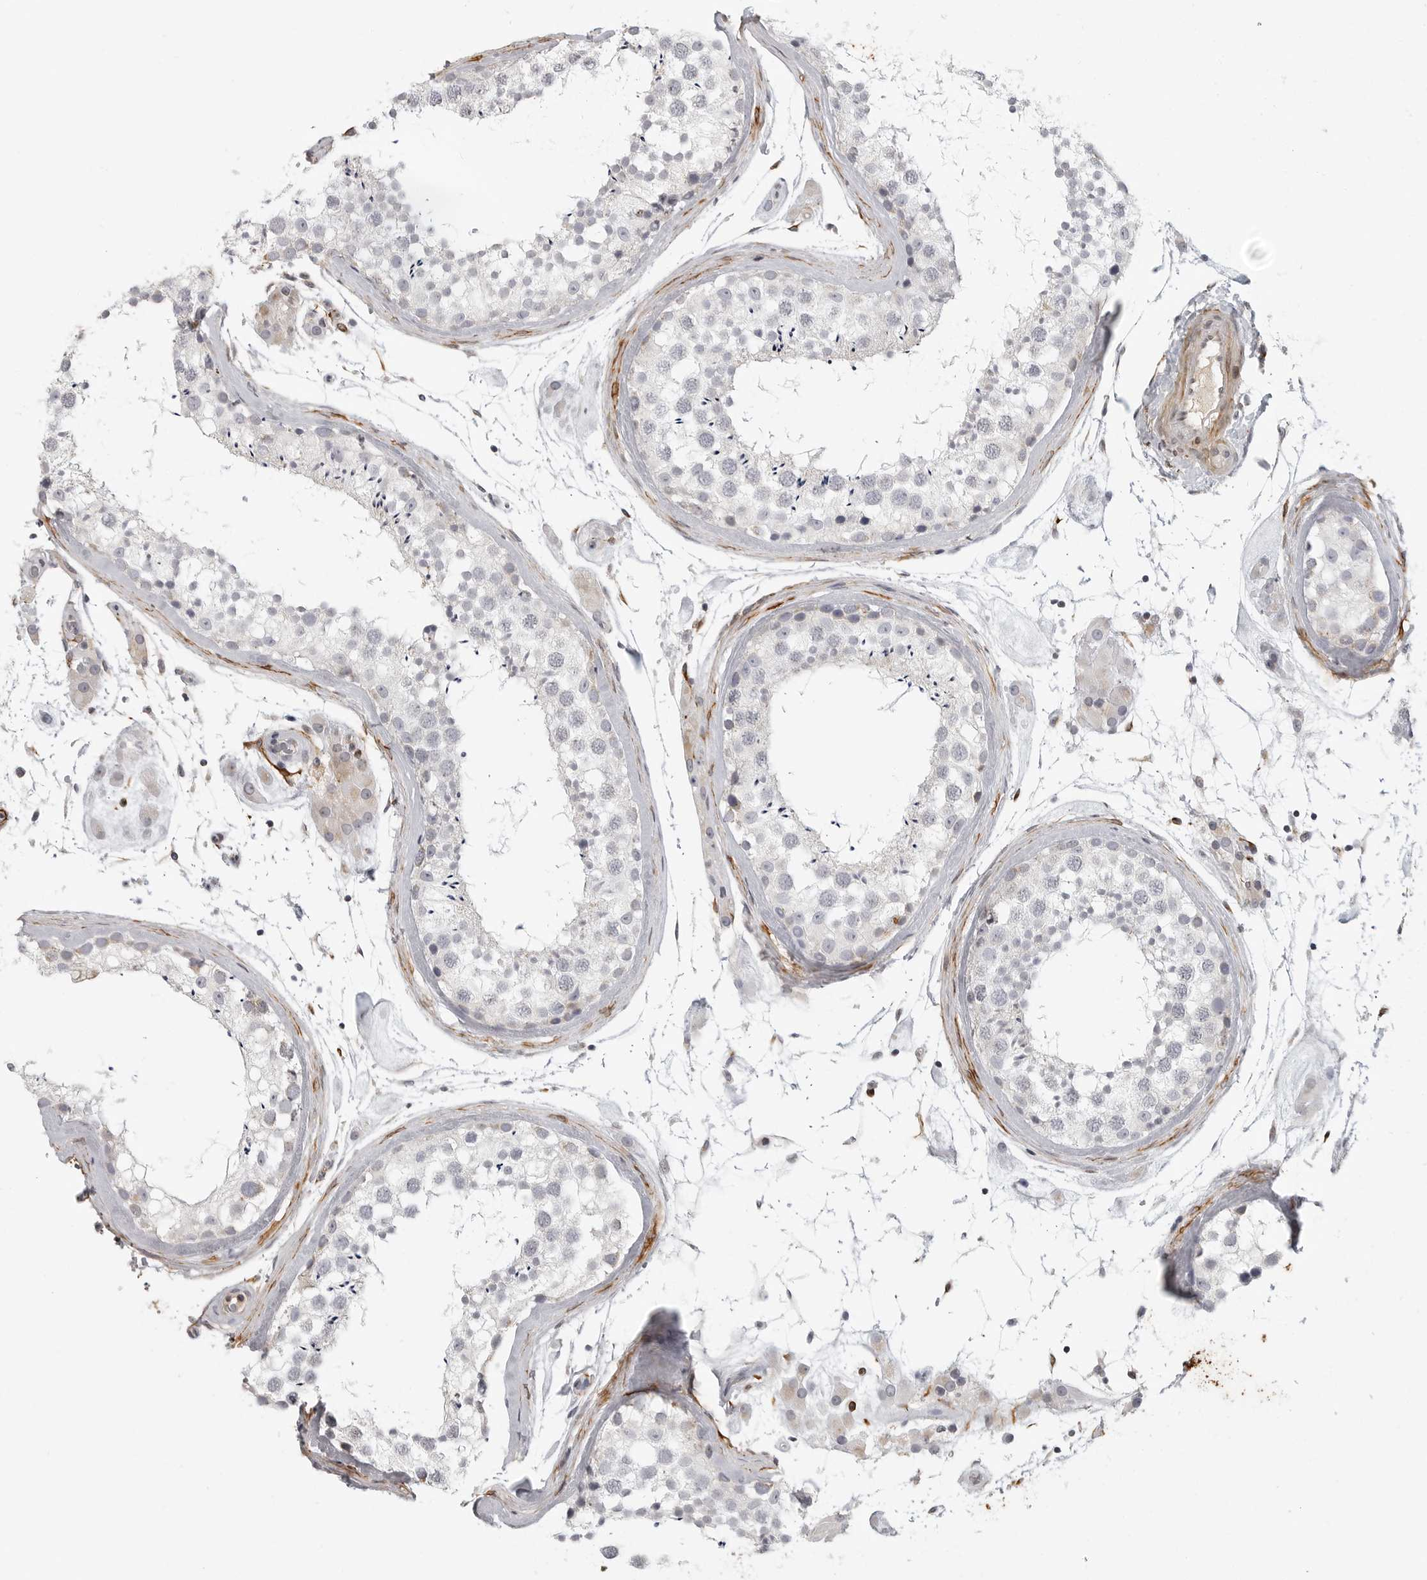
{"staining": {"intensity": "negative", "quantity": "none", "location": "none"}, "tissue": "testis", "cell_type": "Cells in seminiferous ducts", "image_type": "normal", "snomed": [{"axis": "morphology", "description": "Normal tissue, NOS"}, {"axis": "topography", "description": "Testis"}], "caption": "A high-resolution histopathology image shows IHC staining of normal testis, which demonstrates no significant expression in cells in seminiferous ducts. Brightfield microscopy of immunohistochemistry (IHC) stained with DAB (3,3'-diaminobenzidine) (brown) and hematoxylin (blue), captured at high magnification.", "gene": "MAP7D1", "patient": {"sex": "male", "age": 46}}